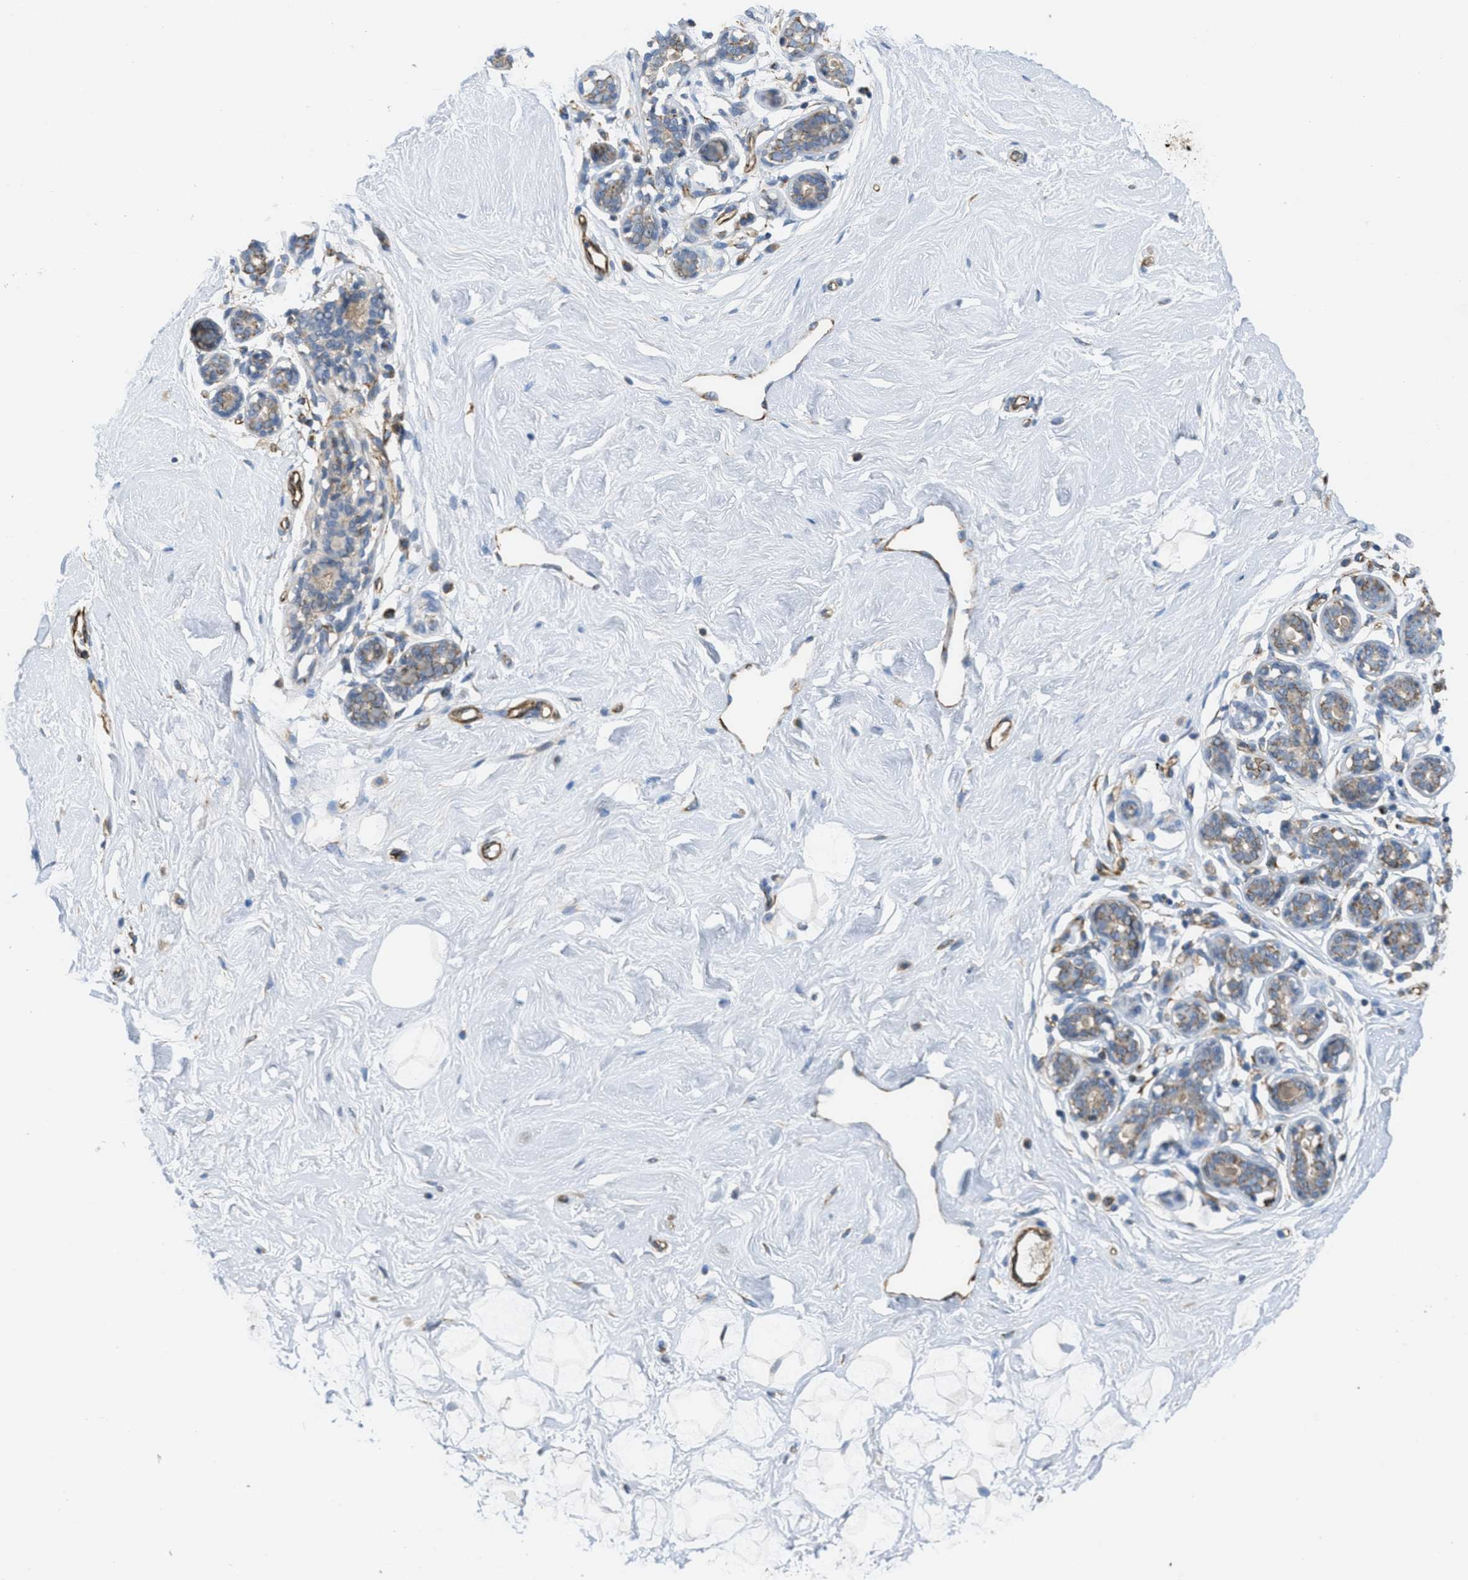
{"staining": {"intensity": "negative", "quantity": "none", "location": "none"}, "tissue": "breast", "cell_type": "Adipocytes", "image_type": "normal", "snomed": [{"axis": "morphology", "description": "Normal tissue, NOS"}, {"axis": "topography", "description": "Breast"}], "caption": "Immunohistochemistry (IHC) of normal breast shows no staining in adipocytes. The staining was performed using DAB to visualize the protein expression in brown, while the nuclei were stained in blue with hematoxylin (Magnification: 20x).", "gene": "BTN3A1", "patient": {"sex": "female", "age": 23}}